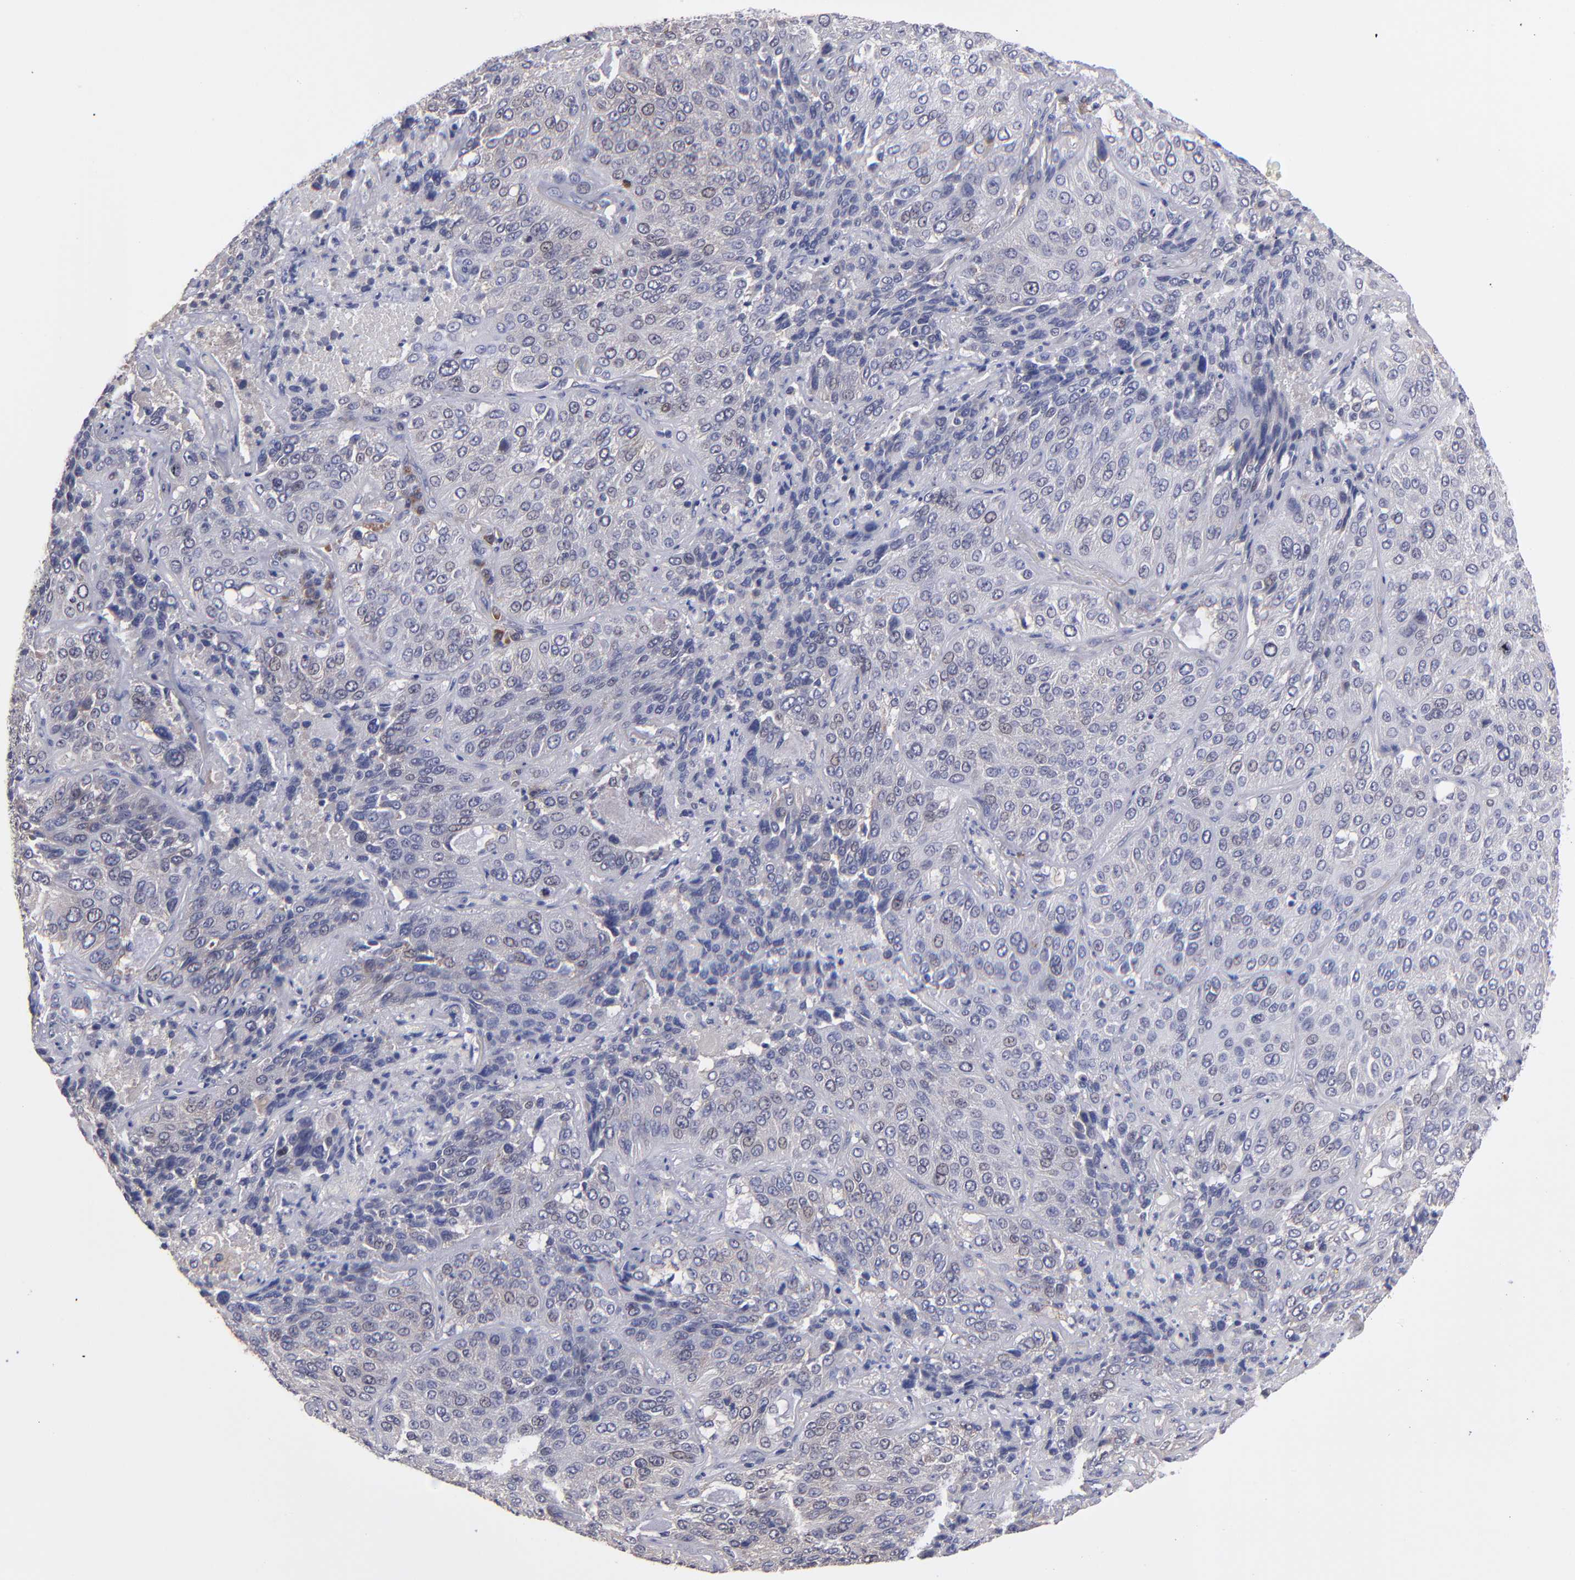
{"staining": {"intensity": "weak", "quantity": "25%-75%", "location": "cytoplasmic/membranous"}, "tissue": "lung cancer", "cell_type": "Tumor cells", "image_type": "cancer", "snomed": [{"axis": "morphology", "description": "Squamous cell carcinoma, NOS"}, {"axis": "topography", "description": "Lung"}], "caption": "Protein expression by IHC shows weak cytoplasmic/membranous expression in approximately 25%-75% of tumor cells in lung squamous cell carcinoma.", "gene": "EIF3L", "patient": {"sex": "male", "age": 54}}